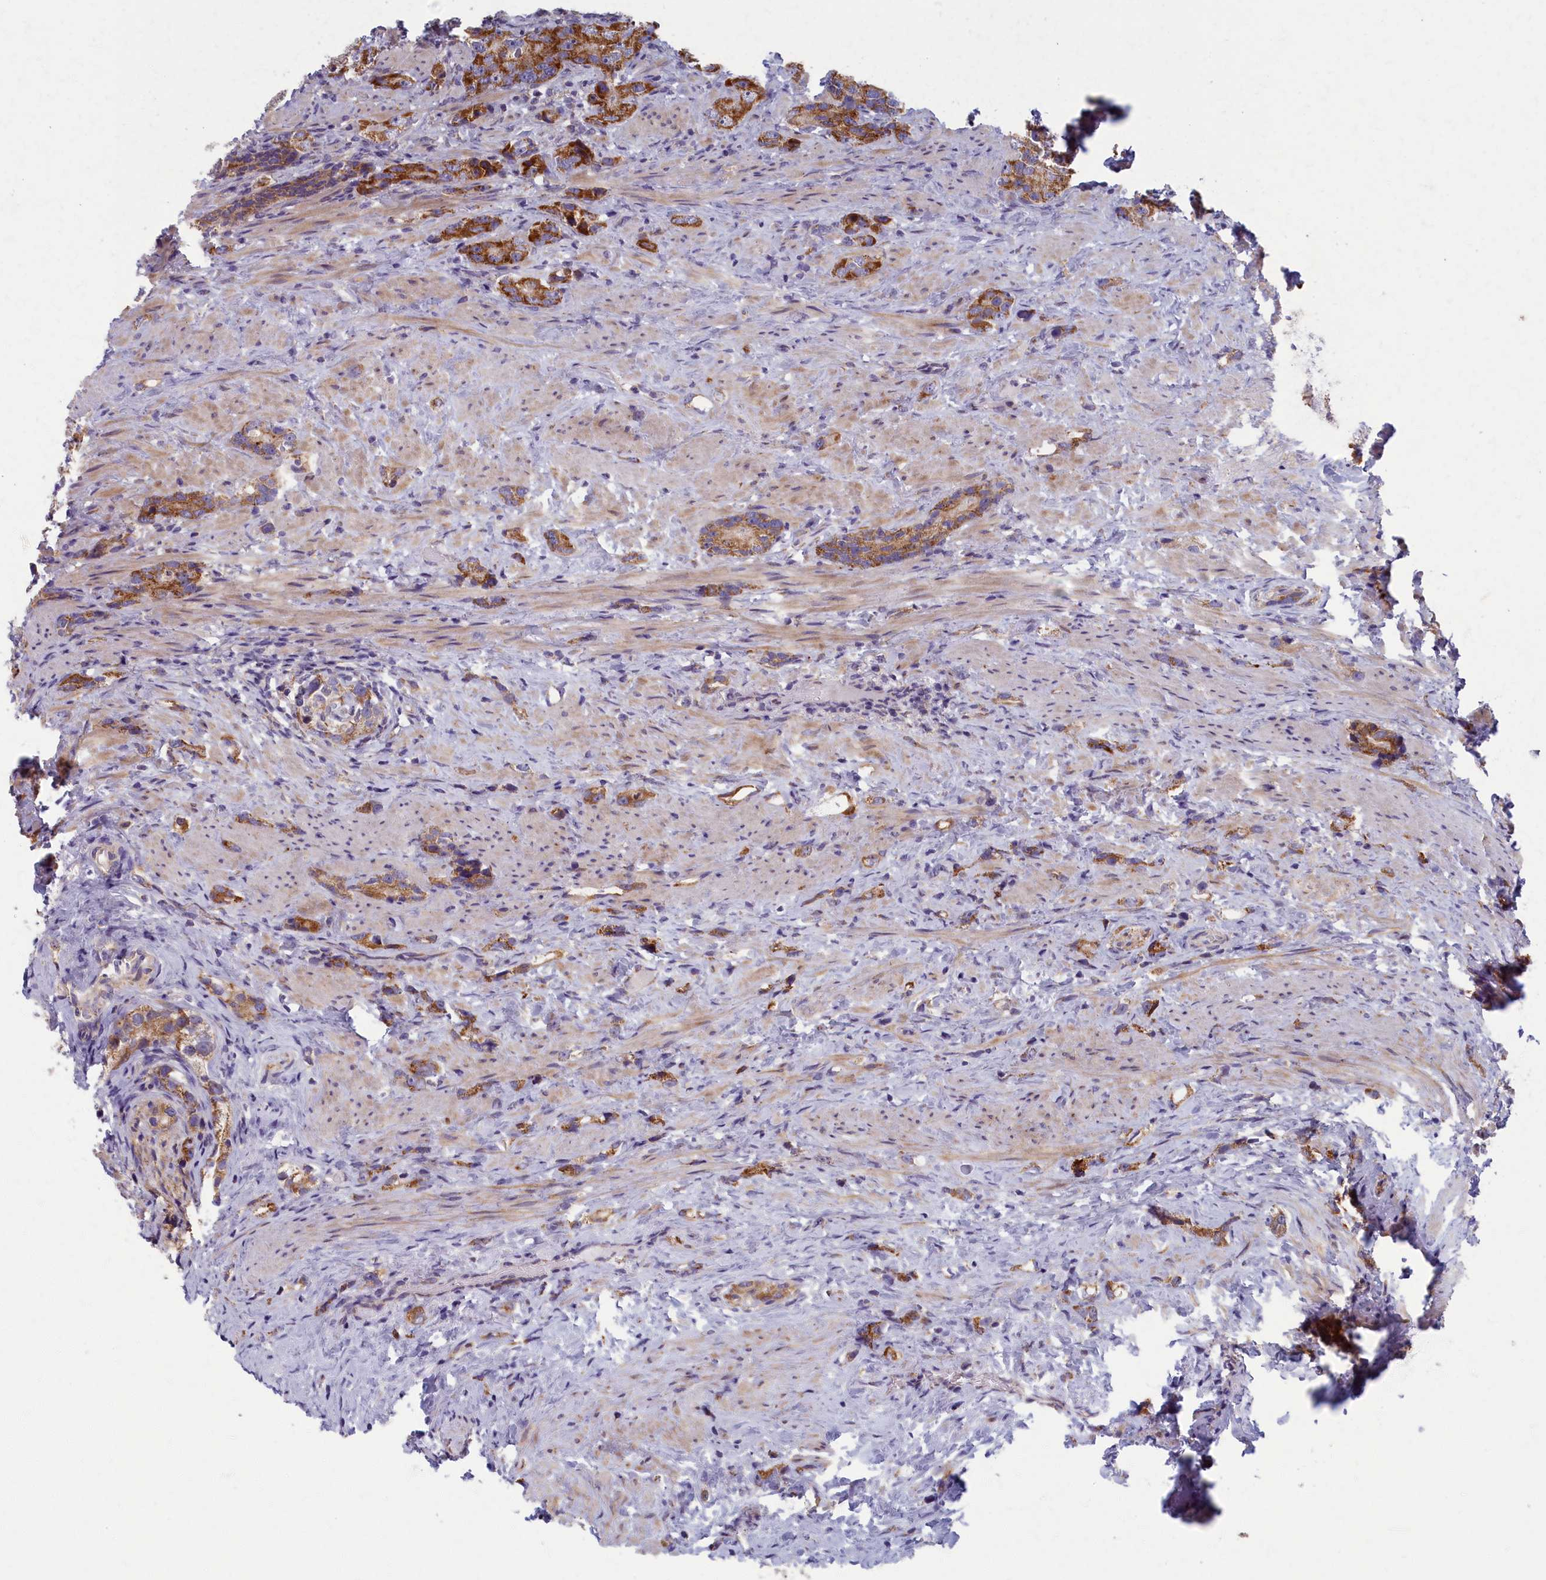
{"staining": {"intensity": "moderate", "quantity": ">75%", "location": "cytoplasmic/membranous"}, "tissue": "prostate cancer", "cell_type": "Tumor cells", "image_type": "cancer", "snomed": [{"axis": "morphology", "description": "Adenocarcinoma, High grade"}, {"axis": "topography", "description": "Prostate"}], "caption": "A micrograph of human prostate adenocarcinoma (high-grade) stained for a protein exhibits moderate cytoplasmic/membranous brown staining in tumor cells.", "gene": "MRPS25", "patient": {"sex": "male", "age": 63}}